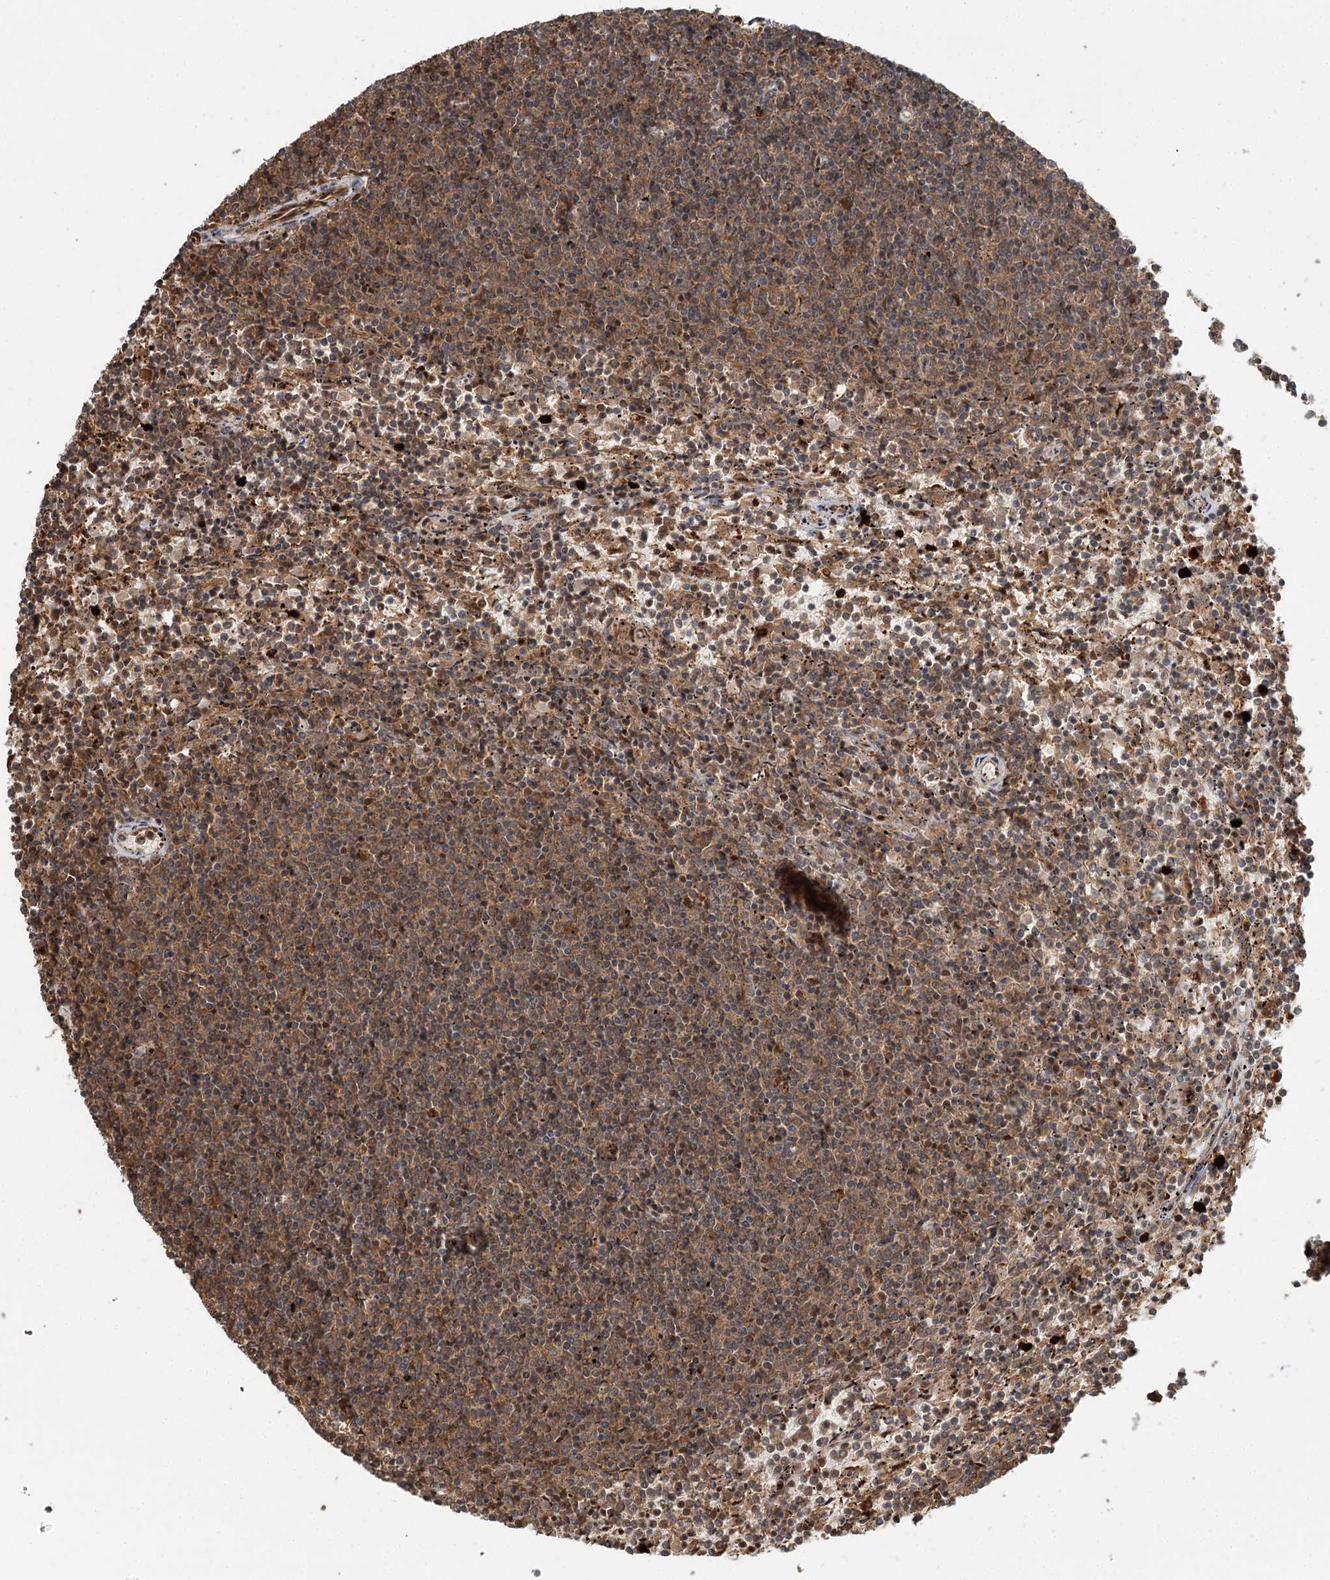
{"staining": {"intensity": "moderate", "quantity": ">75%", "location": "cytoplasmic/membranous"}, "tissue": "lymphoma", "cell_type": "Tumor cells", "image_type": "cancer", "snomed": [{"axis": "morphology", "description": "Malignant lymphoma, non-Hodgkin's type, Low grade"}, {"axis": "topography", "description": "Spleen"}], "caption": "Immunohistochemical staining of lymphoma shows medium levels of moderate cytoplasmic/membranous positivity in about >75% of tumor cells.", "gene": "N6AMT1", "patient": {"sex": "female", "age": 50}}